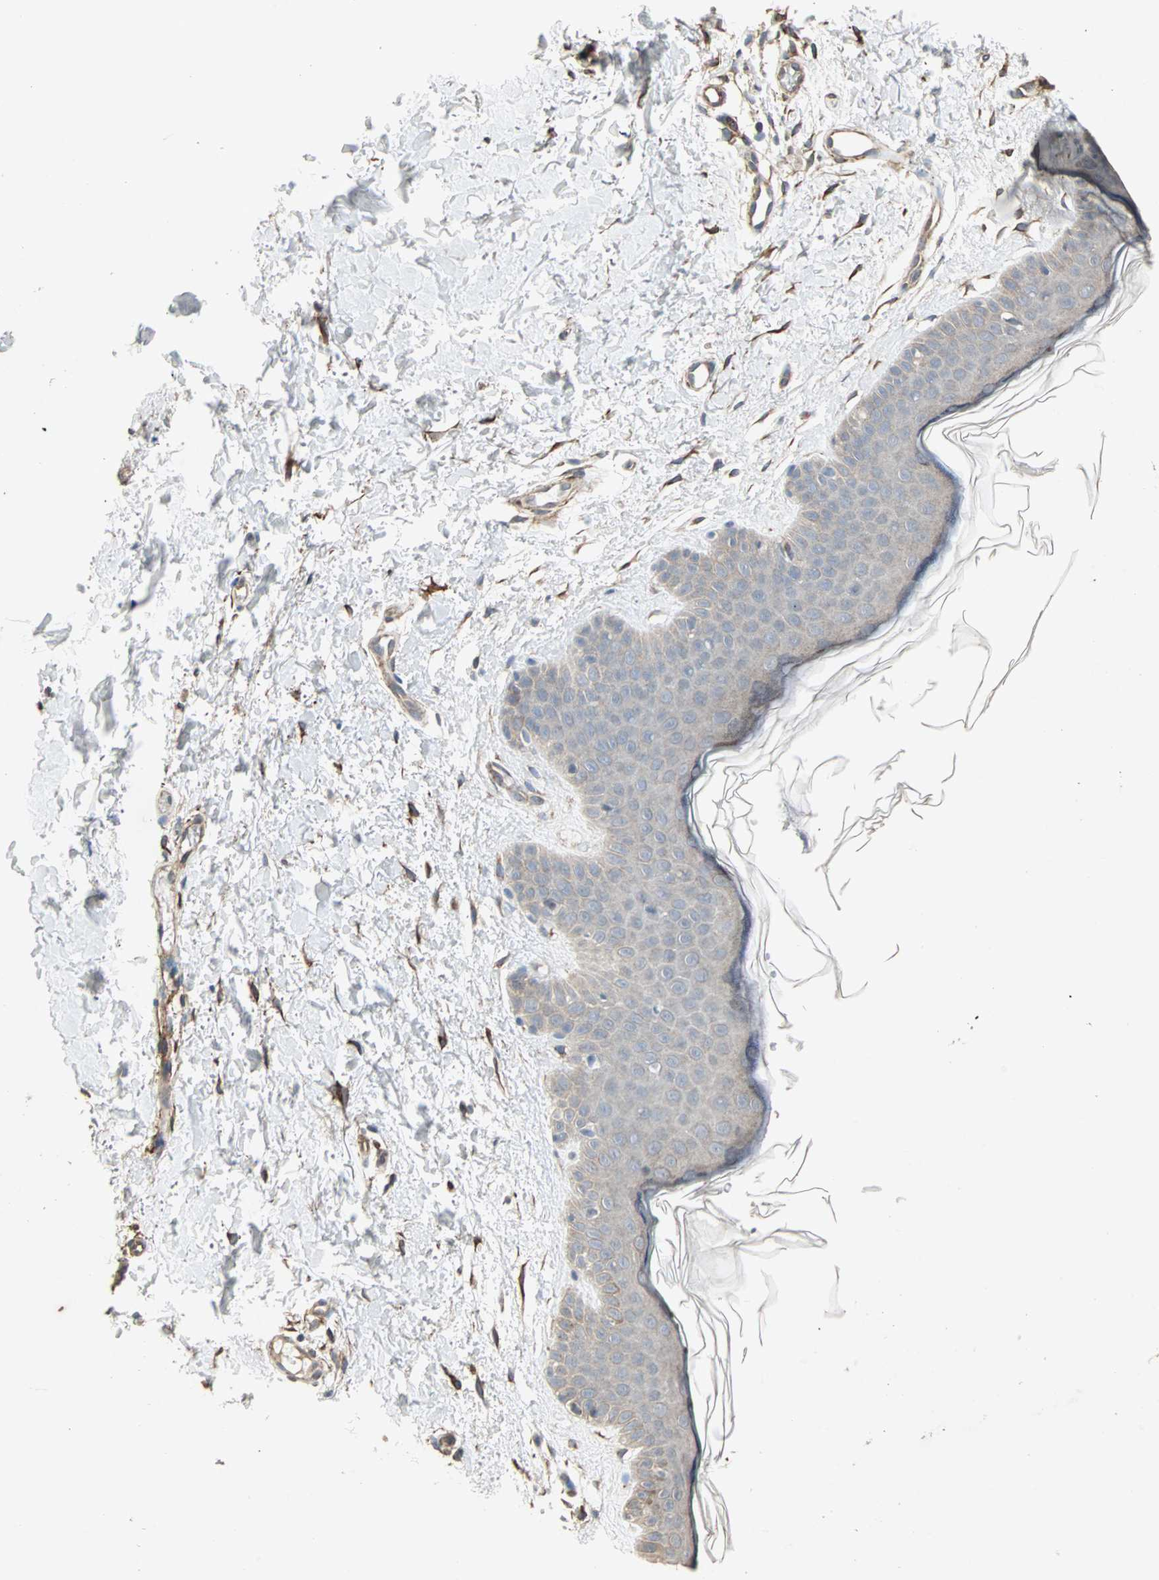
{"staining": {"intensity": "moderate", "quantity": ">75%", "location": "cytoplasmic/membranous"}, "tissue": "skin", "cell_type": "Fibroblasts", "image_type": "normal", "snomed": [{"axis": "morphology", "description": "Normal tissue, NOS"}, {"axis": "topography", "description": "Skin"}], "caption": "DAB immunohistochemical staining of unremarkable human skin reveals moderate cytoplasmic/membranous protein expression in approximately >75% of fibroblasts.", "gene": "TRPV4", "patient": {"sex": "female", "age": 56}}